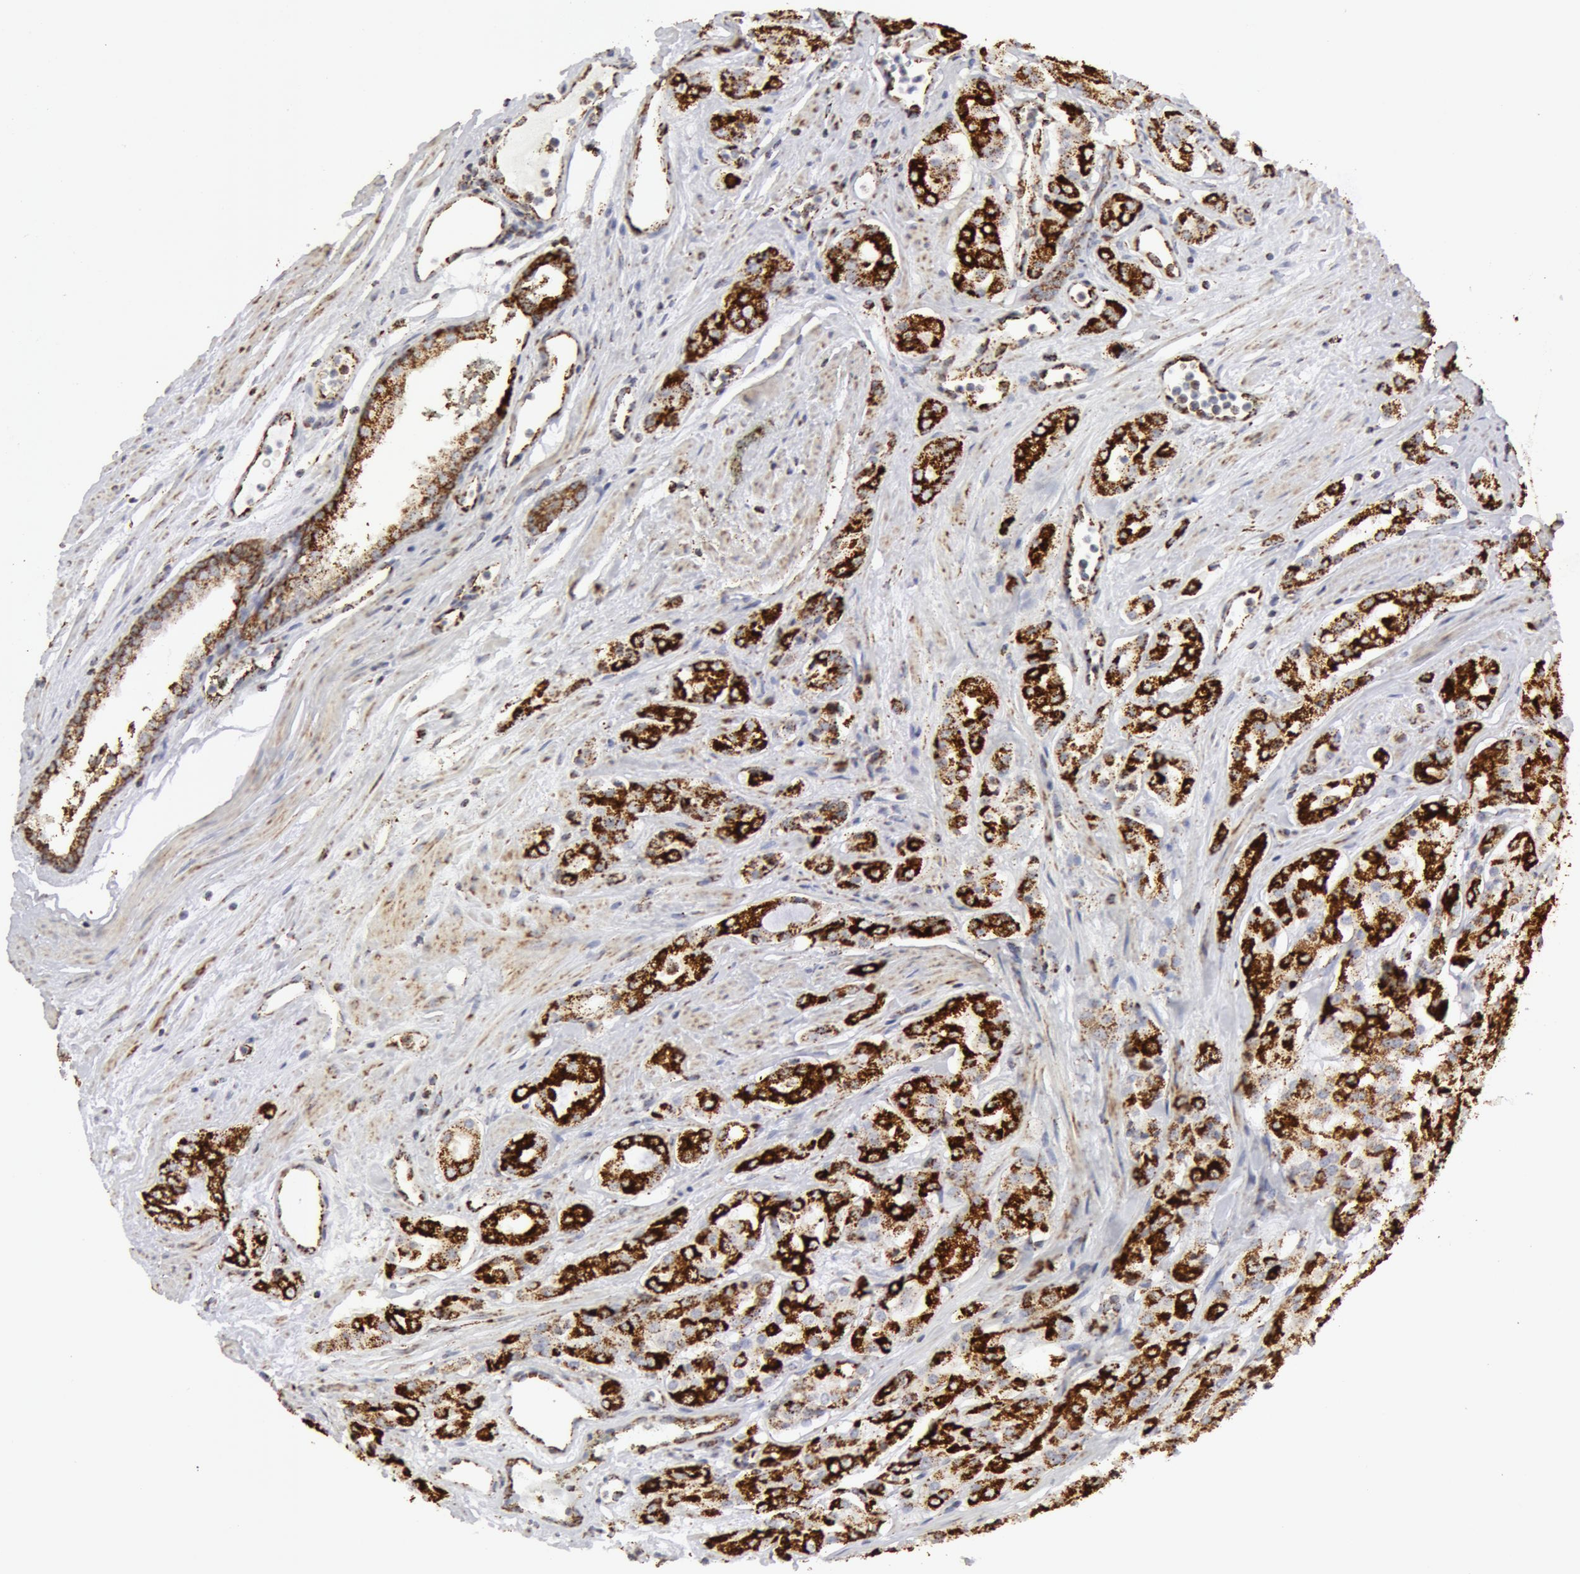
{"staining": {"intensity": "strong", "quantity": ">75%", "location": "cytoplasmic/membranous"}, "tissue": "prostate cancer", "cell_type": "Tumor cells", "image_type": "cancer", "snomed": [{"axis": "morphology", "description": "Adenocarcinoma, High grade"}, {"axis": "topography", "description": "Prostate"}], "caption": "Immunohistochemical staining of human prostate cancer (high-grade adenocarcinoma) displays high levels of strong cytoplasmic/membranous protein positivity in about >75% of tumor cells.", "gene": "ATP5F1B", "patient": {"sex": "male", "age": 64}}